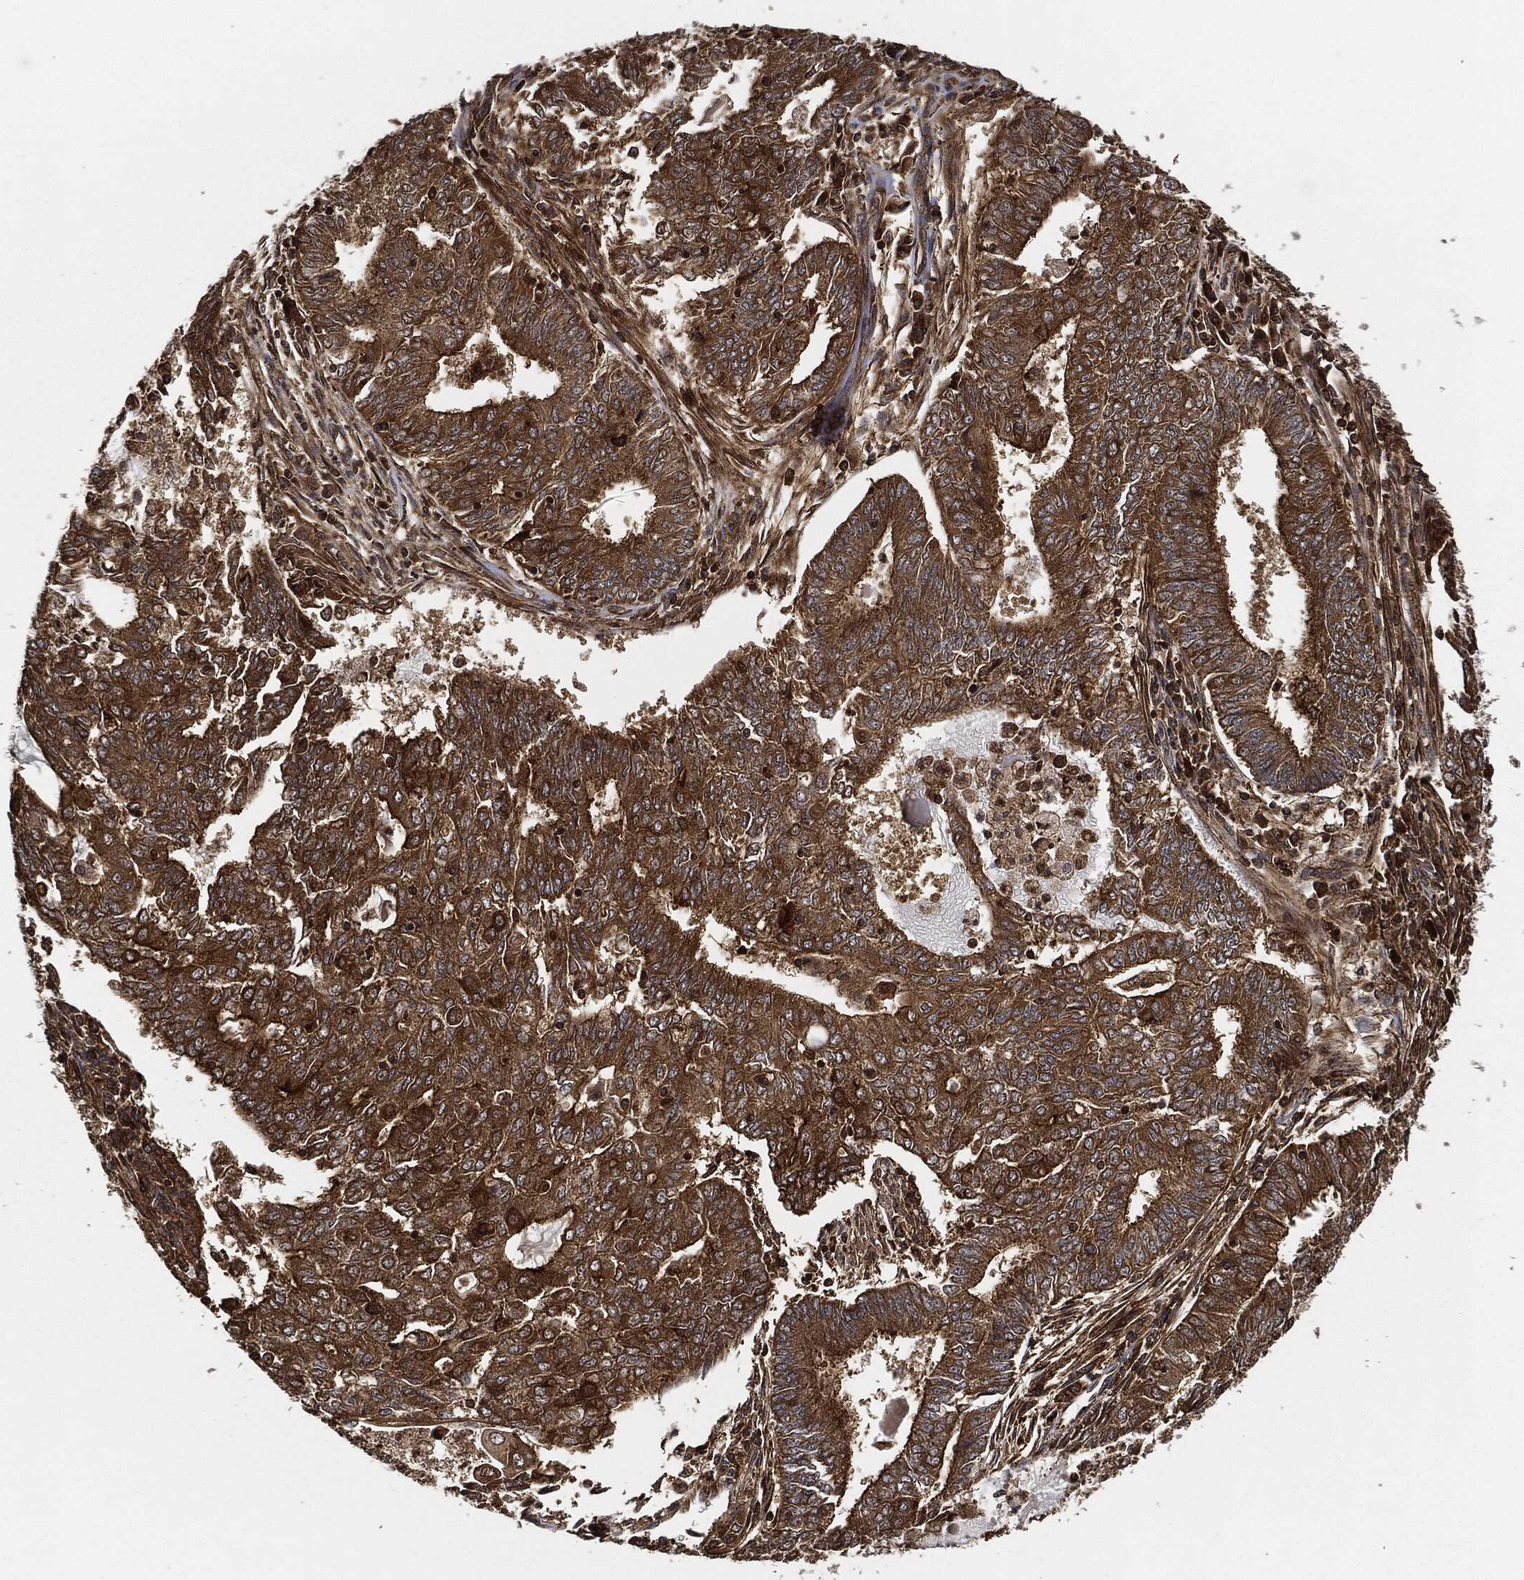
{"staining": {"intensity": "strong", "quantity": ">75%", "location": "cytoplasmic/membranous"}, "tissue": "endometrial cancer", "cell_type": "Tumor cells", "image_type": "cancer", "snomed": [{"axis": "morphology", "description": "Adenocarcinoma, NOS"}, {"axis": "topography", "description": "Endometrium"}], "caption": "Endometrial cancer stained for a protein (brown) demonstrates strong cytoplasmic/membranous positive staining in about >75% of tumor cells.", "gene": "CEP290", "patient": {"sex": "female", "age": 62}}